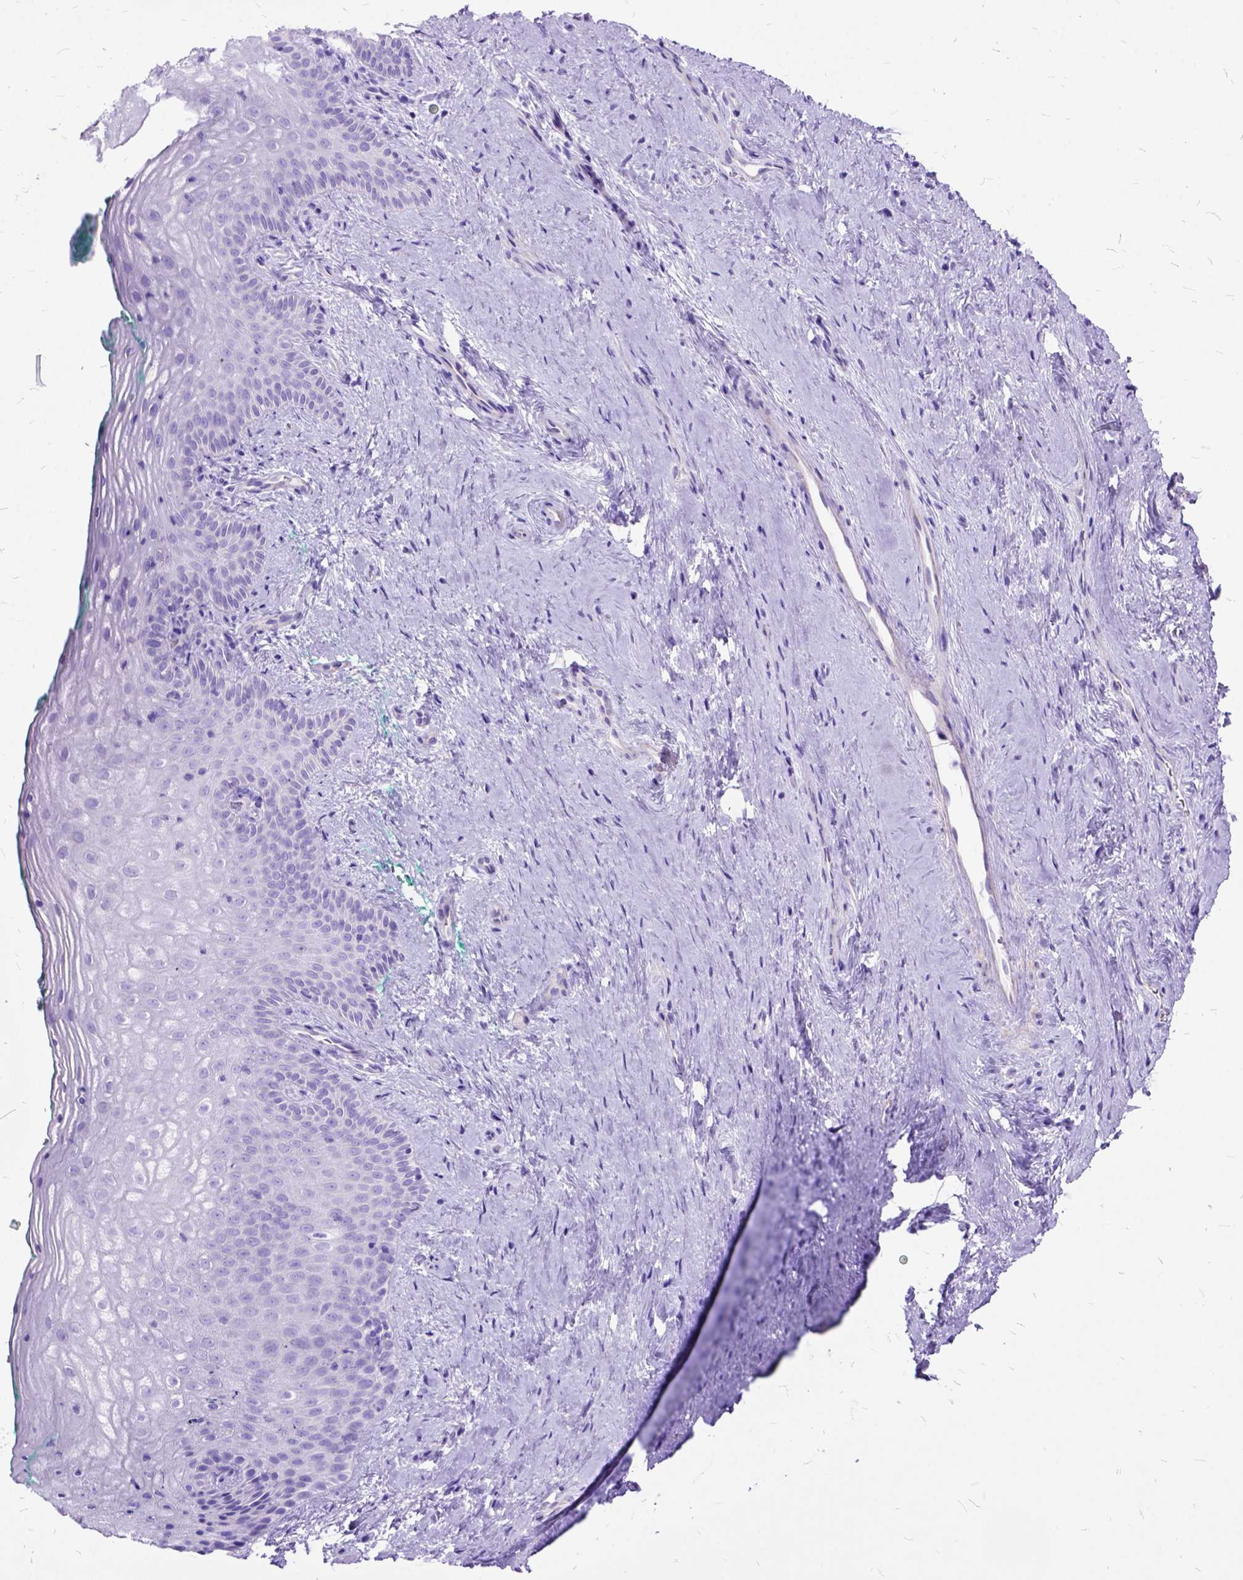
{"staining": {"intensity": "negative", "quantity": "none", "location": "none"}, "tissue": "vagina", "cell_type": "Squamous epithelial cells", "image_type": "normal", "snomed": [{"axis": "morphology", "description": "Normal tissue, NOS"}, {"axis": "topography", "description": "Vagina"}], "caption": "High power microscopy micrograph of an immunohistochemistry (IHC) histopathology image of normal vagina, revealing no significant positivity in squamous epithelial cells.", "gene": "ARL9", "patient": {"sex": "female", "age": 45}}